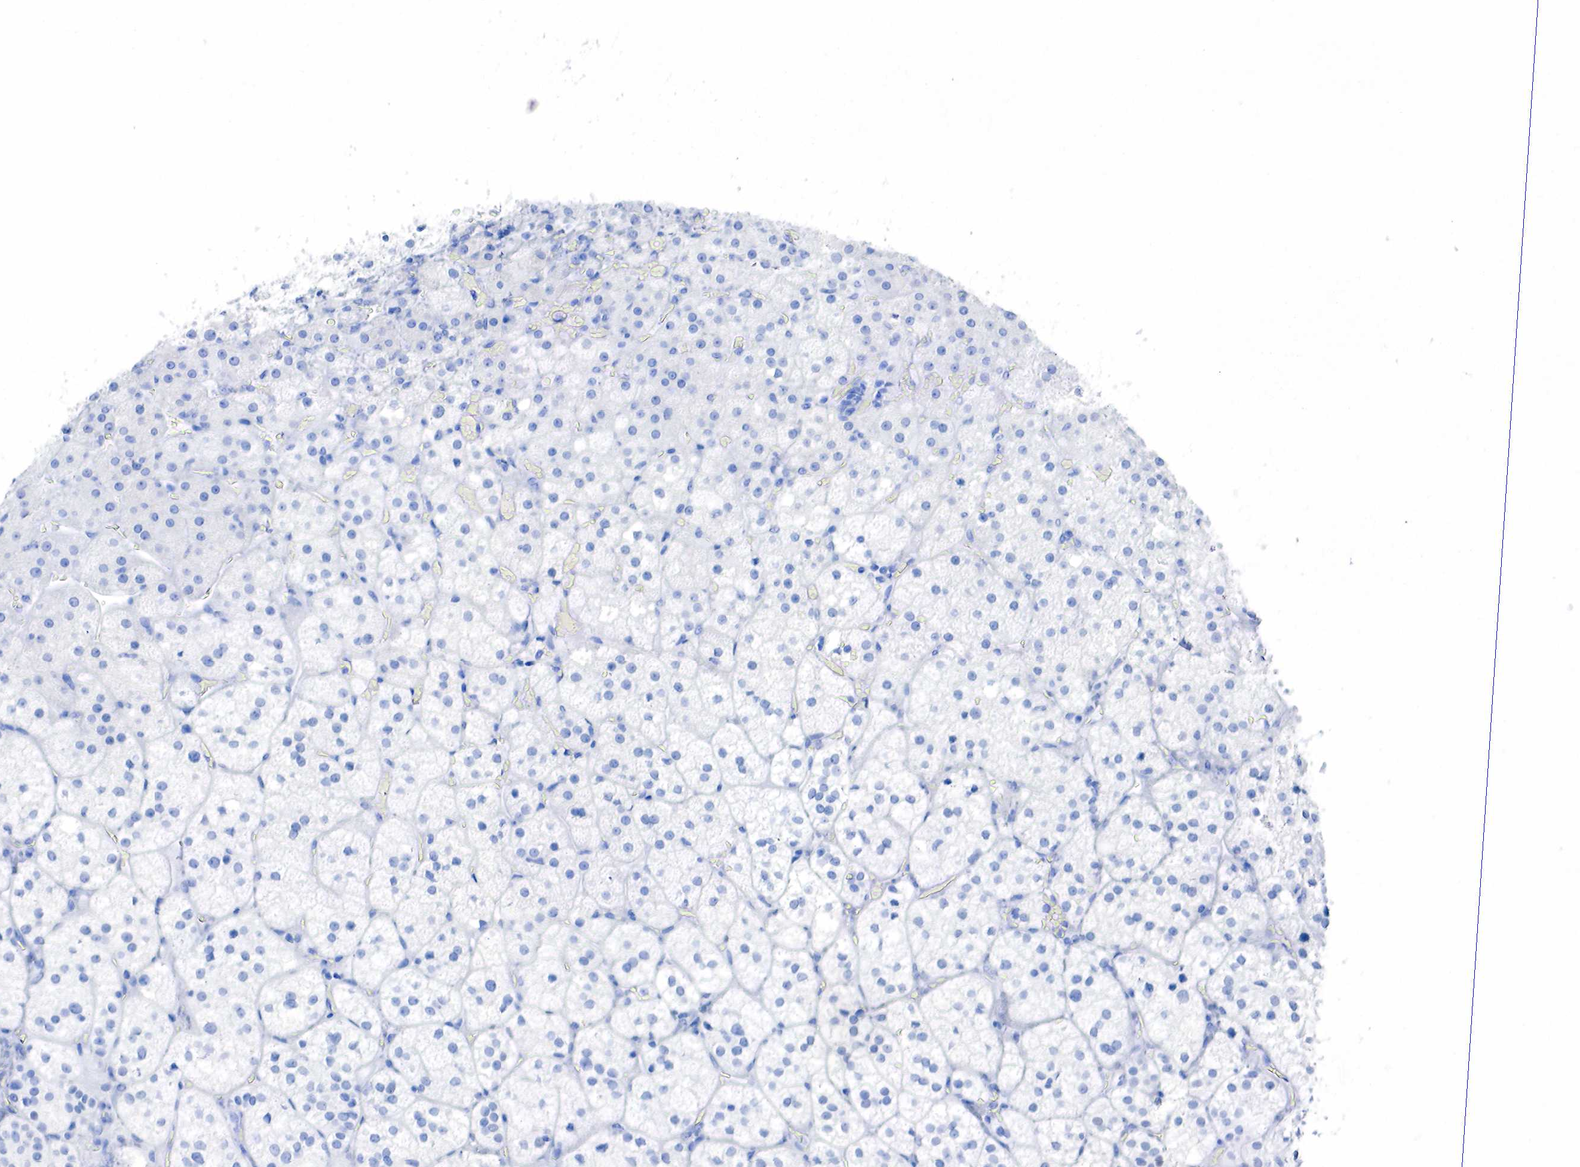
{"staining": {"intensity": "negative", "quantity": "none", "location": "none"}, "tissue": "adrenal gland", "cell_type": "Glandular cells", "image_type": "normal", "snomed": [{"axis": "morphology", "description": "Normal tissue, NOS"}, {"axis": "topography", "description": "Adrenal gland"}], "caption": "This histopathology image is of unremarkable adrenal gland stained with IHC to label a protein in brown with the nuclei are counter-stained blue. There is no positivity in glandular cells.", "gene": "ESR1", "patient": {"sex": "male", "age": 53}}